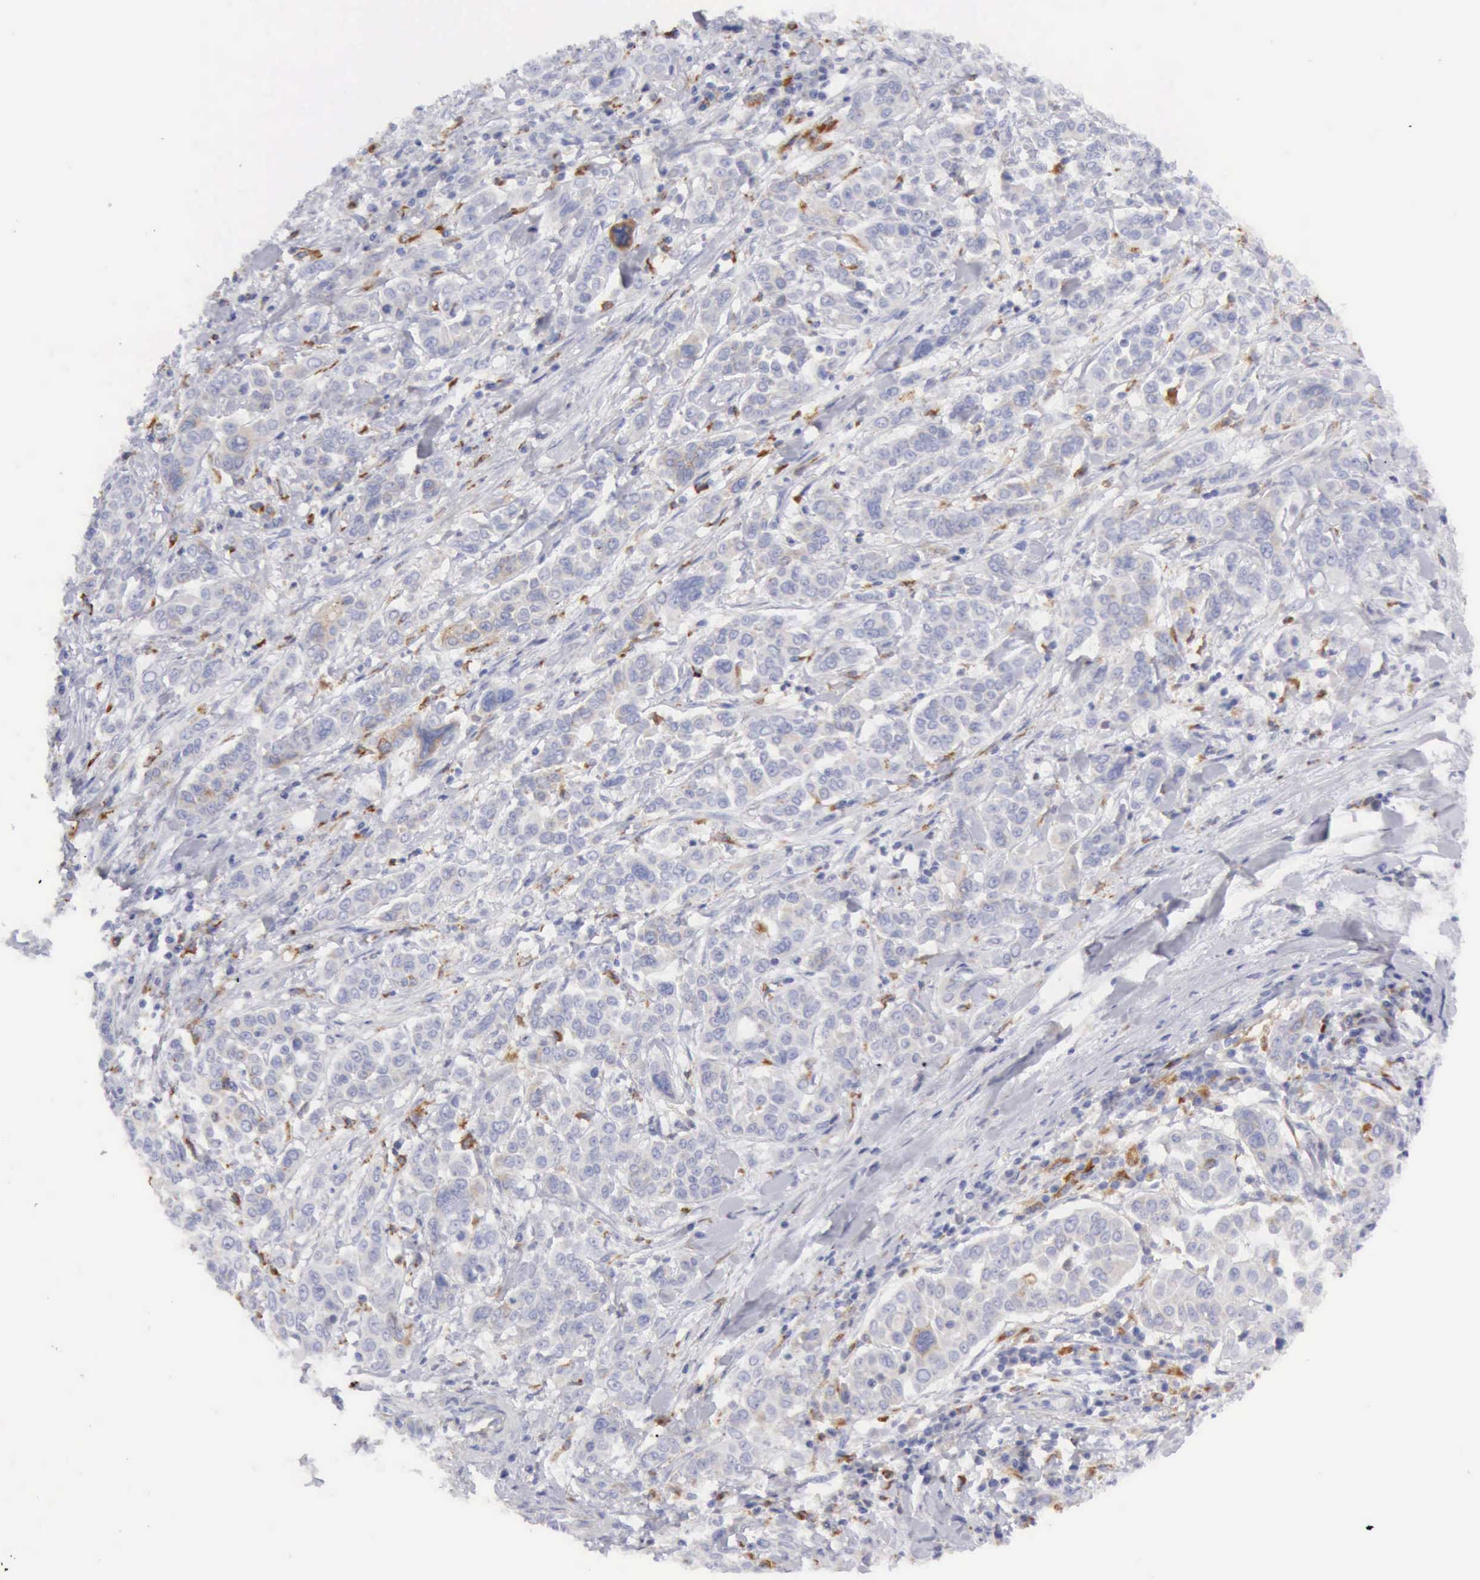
{"staining": {"intensity": "negative", "quantity": "none", "location": "none"}, "tissue": "pancreatic cancer", "cell_type": "Tumor cells", "image_type": "cancer", "snomed": [{"axis": "morphology", "description": "Adenocarcinoma, NOS"}, {"axis": "topography", "description": "Pancreas"}], "caption": "Protein analysis of pancreatic adenocarcinoma exhibits no significant positivity in tumor cells.", "gene": "CTSS", "patient": {"sex": "female", "age": 52}}